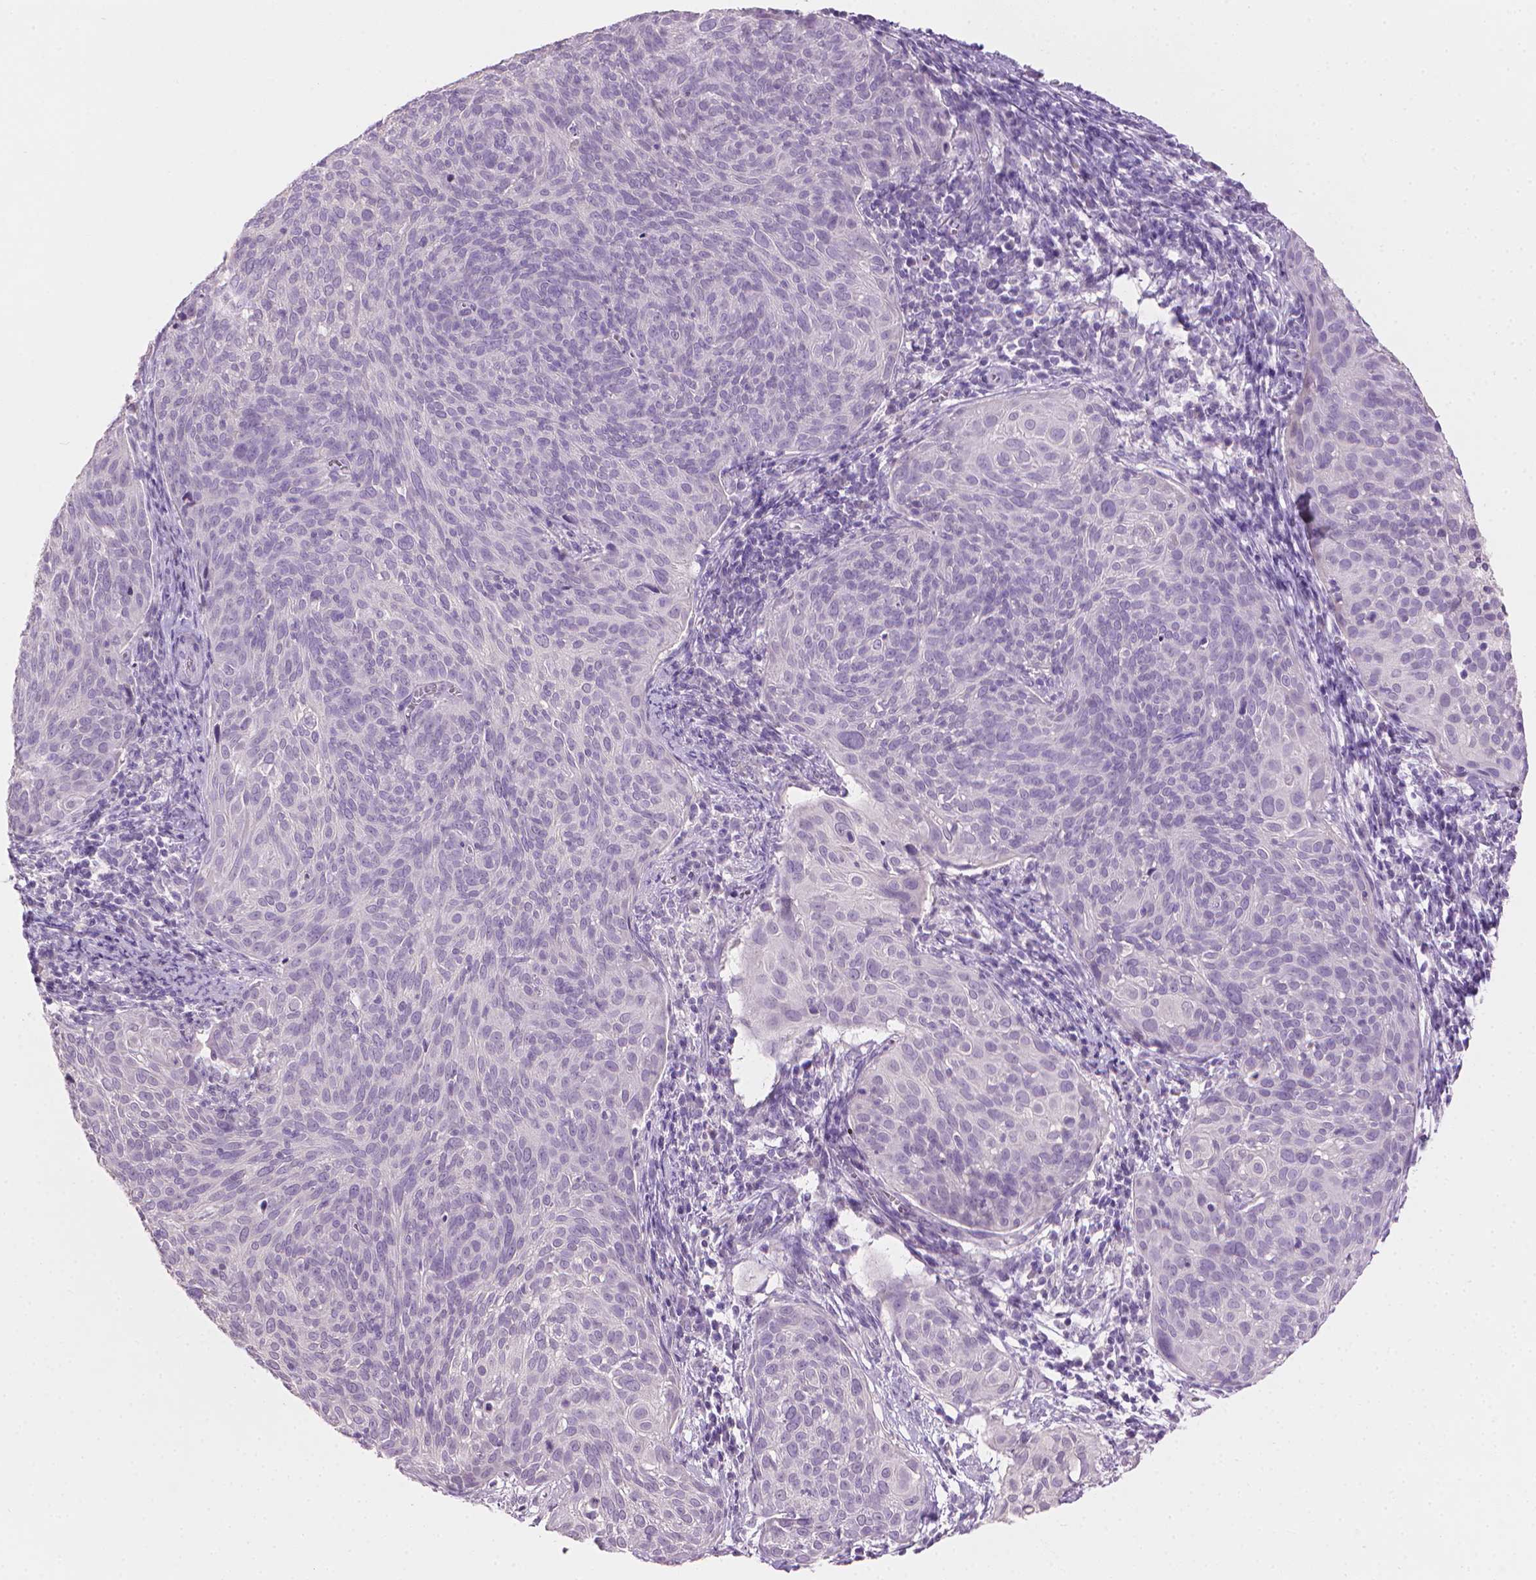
{"staining": {"intensity": "negative", "quantity": "none", "location": "none"}, "tissue": "cervical cancer", "cell_type": "Tumor cells", "image_type": "cancer", "snomed": [{"axis": "morphology", "description": "Squamous cell carcinoma, NOS"}, {"axis": "topography", "description": "Cervix"}], "caption": "This is an immunohistochemistry image of human cervical squamous cell carcinoma. There is no expression in tumor cells.", "gene": "MLANA", "patient": {"sex": "female", "age": 39}}